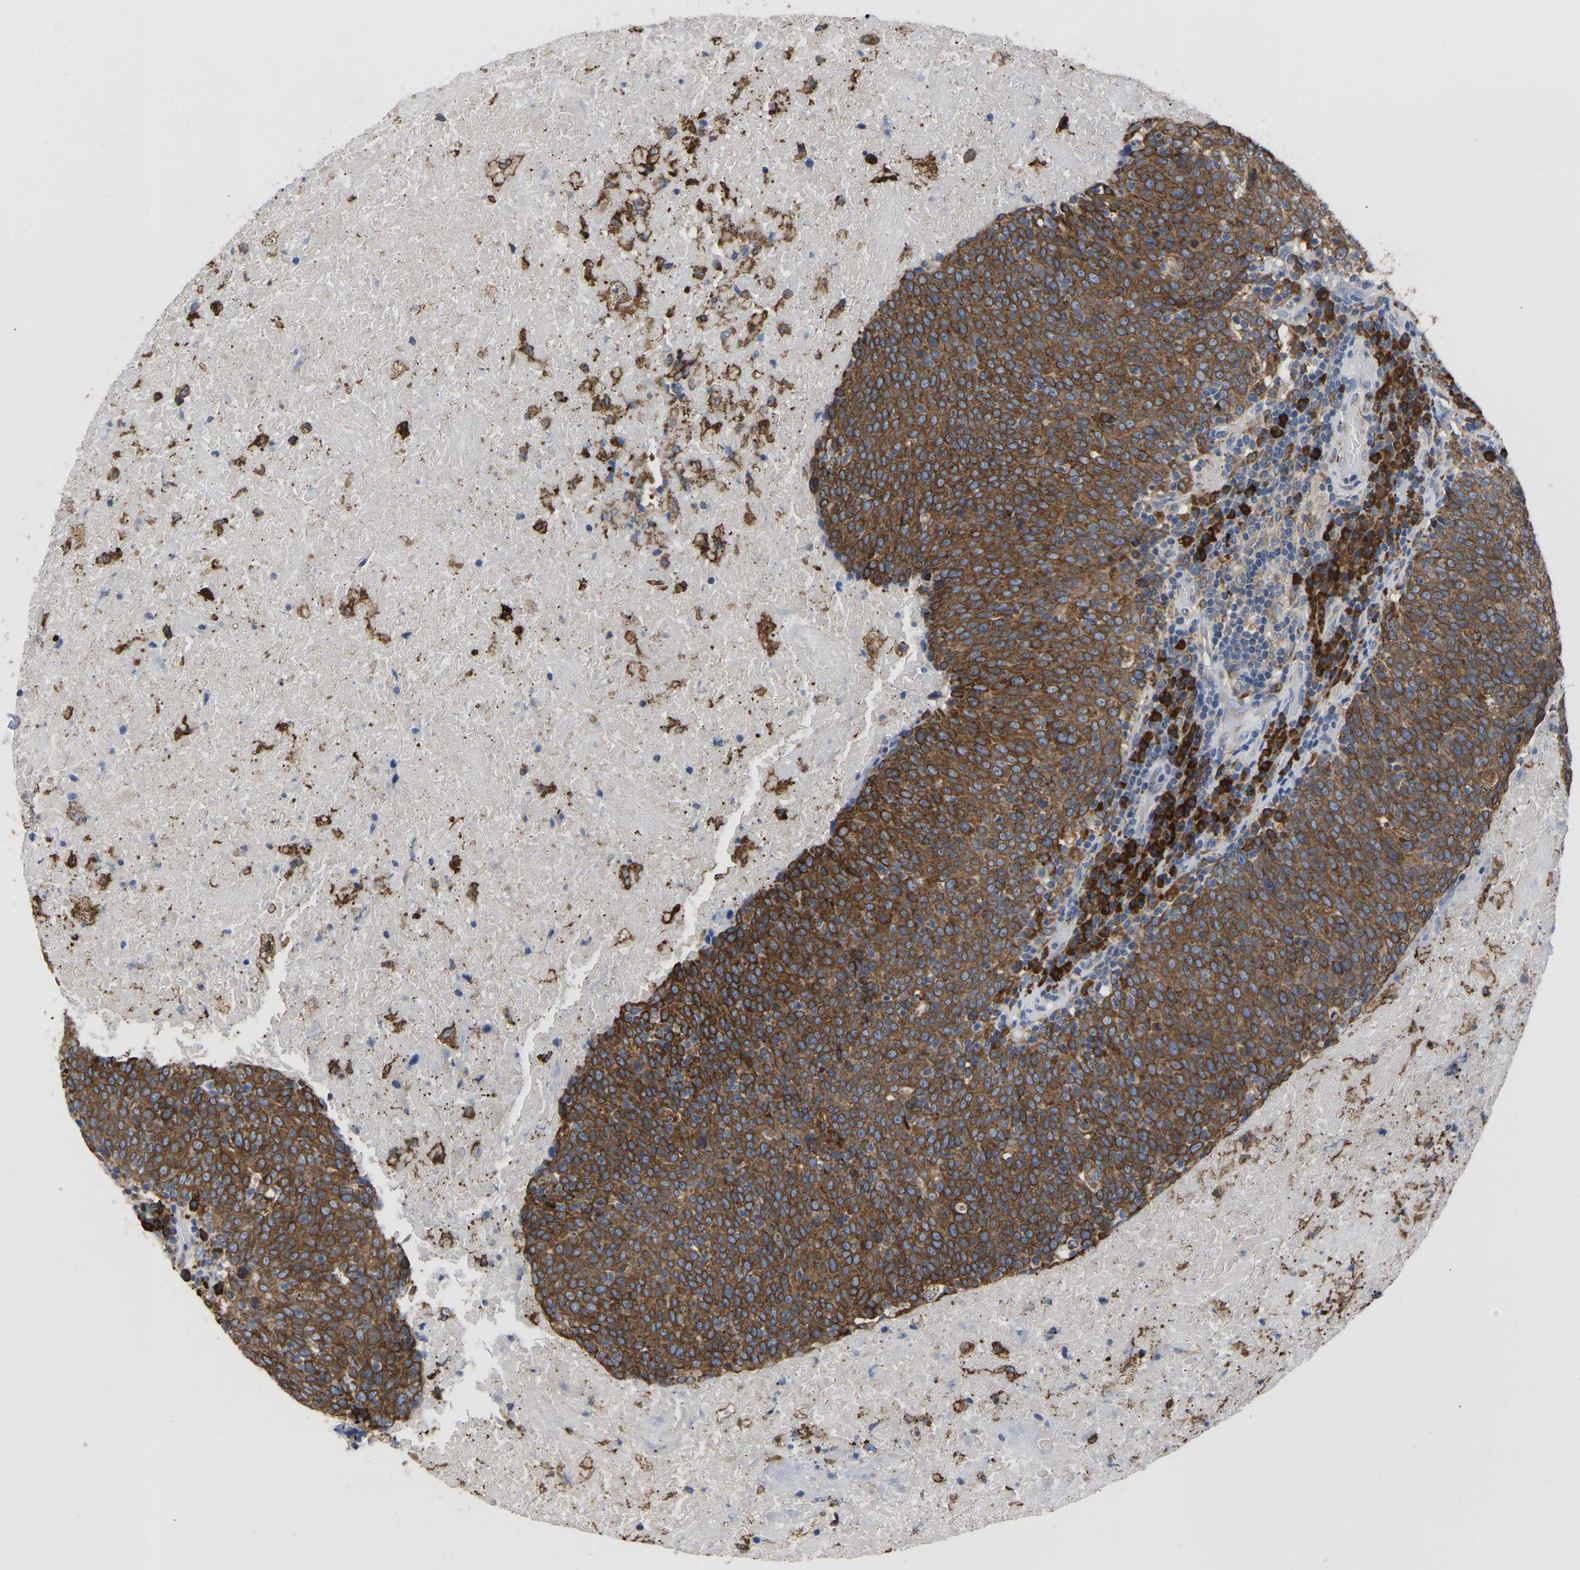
{"staining": {"intensity": "moderate", "quantity": ">75%", "location": "cytoplasmic/membranous"}, "tissue": "head and neck cancer", "cell_type": "Tumor cells", "image_type": "cancer", "snomed": [{"axis": "morphology", "description": "Squamous cell carcinoma, NOS"}, {"axis": "morphology", "description": "Squamous cell carcinoma, metastatic, NOS"}, {"axis": "topography", "description": "Lymph node"}, {"axis": "topography", "description": "Head-Neck"}], "caption": "This micrograph displays immunohistochemistry staining of human head and neck cancer (metastatic squamous cell carcinoma), with medium moderate cytoplasmic/membranous expression in about >75% of tumor cells.", "gene": "P4HB", "patient": {"sex": "male", "age": 62}}